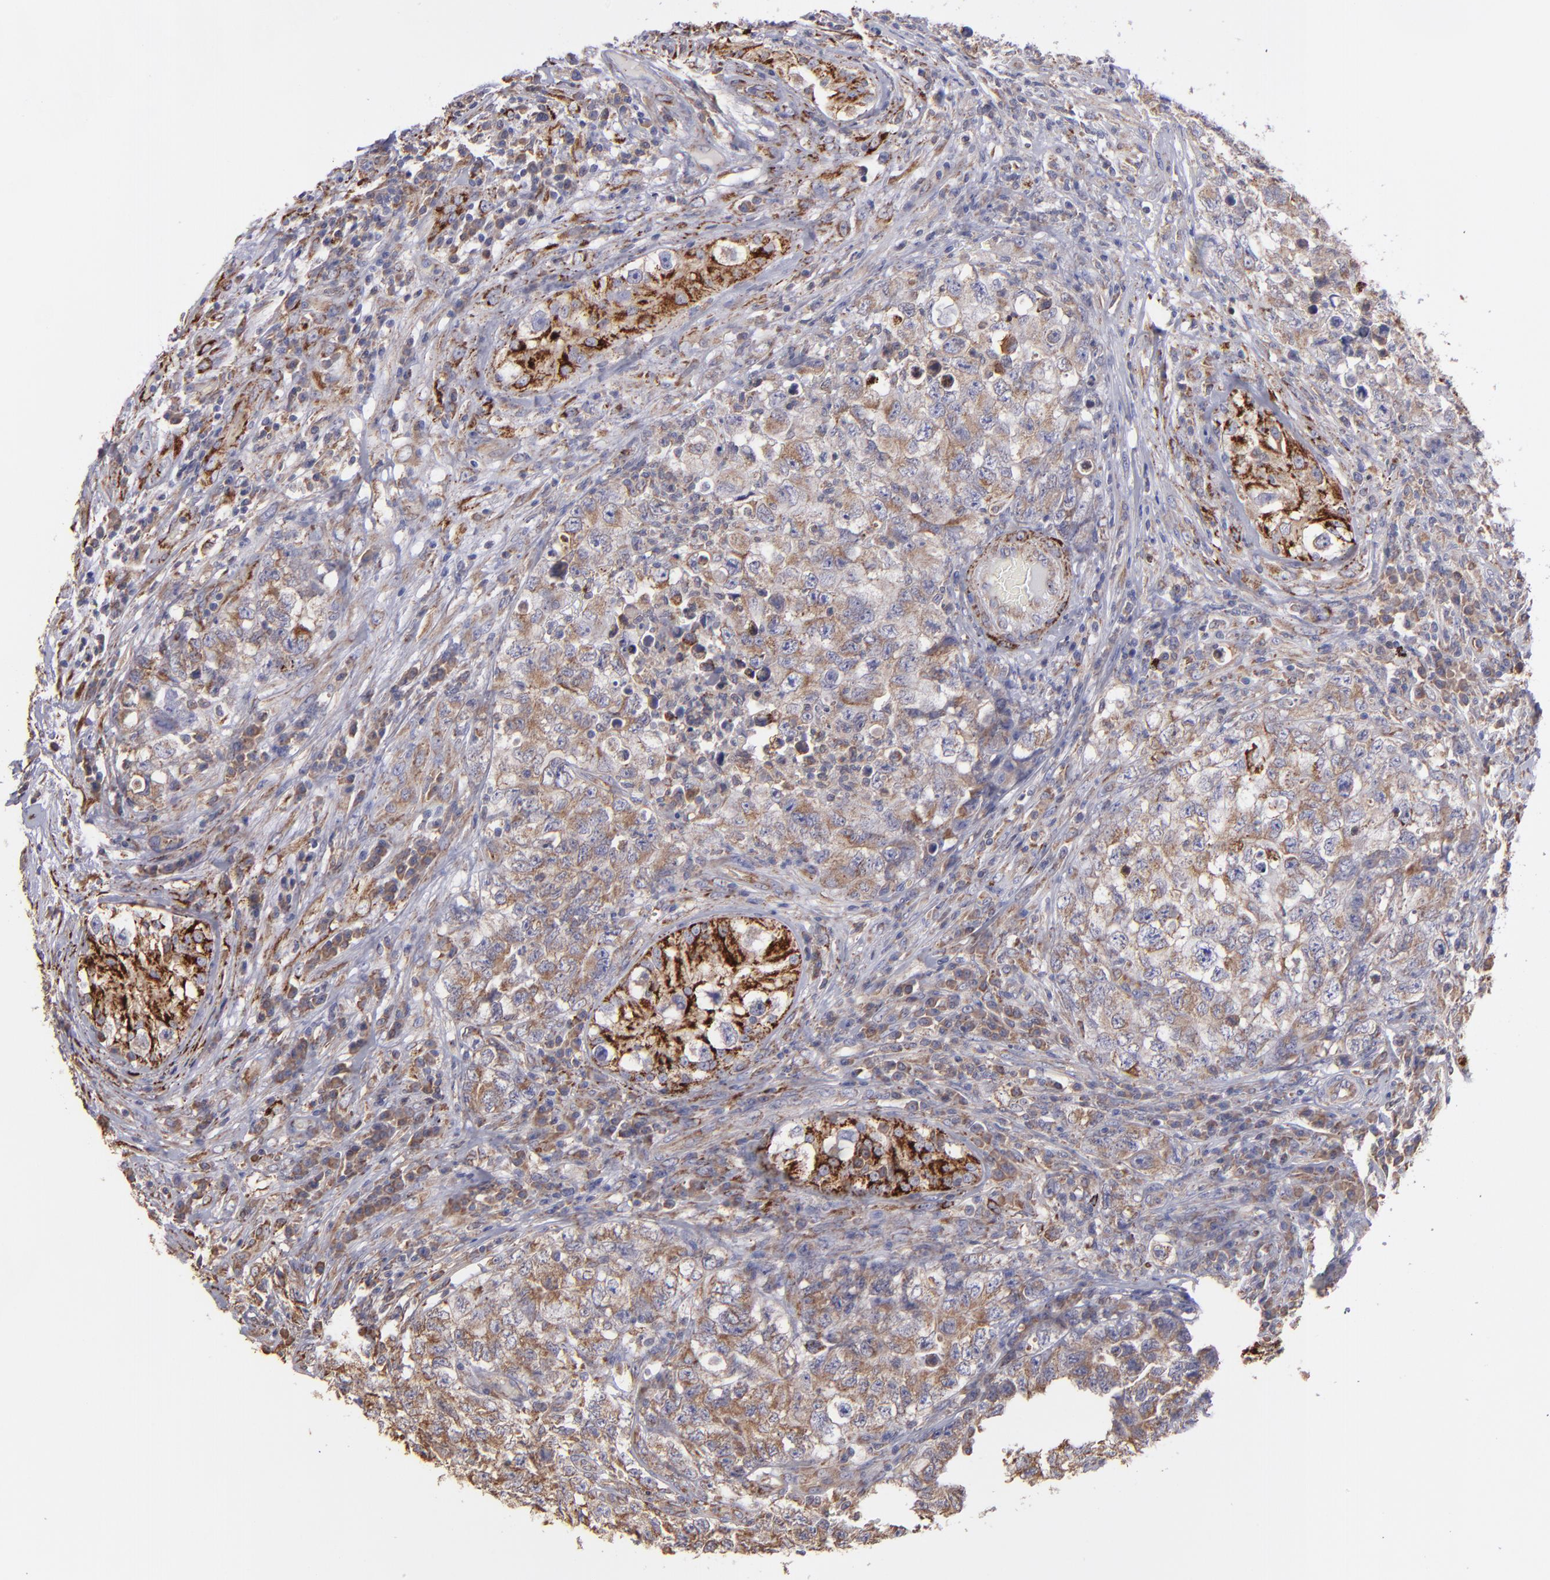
{"staining": {"intensity": "weak", "quantity": ">75%", "location": "cytoplasmic/membranous"}, "tissue": "testis cancer", "cell_type": "Tumor cells", "image_type": "cancer", "snomed": [{"axis": "morphology", "description": "Carcinoma, Embryonal, NOS"}, {"axis": "topography", "description": "Testis"}], "caption": "Testis cancer tissue exhibits weak cytoplasmic/membranous staining in approximately >75% of tumor cells (Brightfield microscopy of DAB IHC at high magnification).", "gene": "MAOB", "patient": {"sex": "male", "age": 31}}